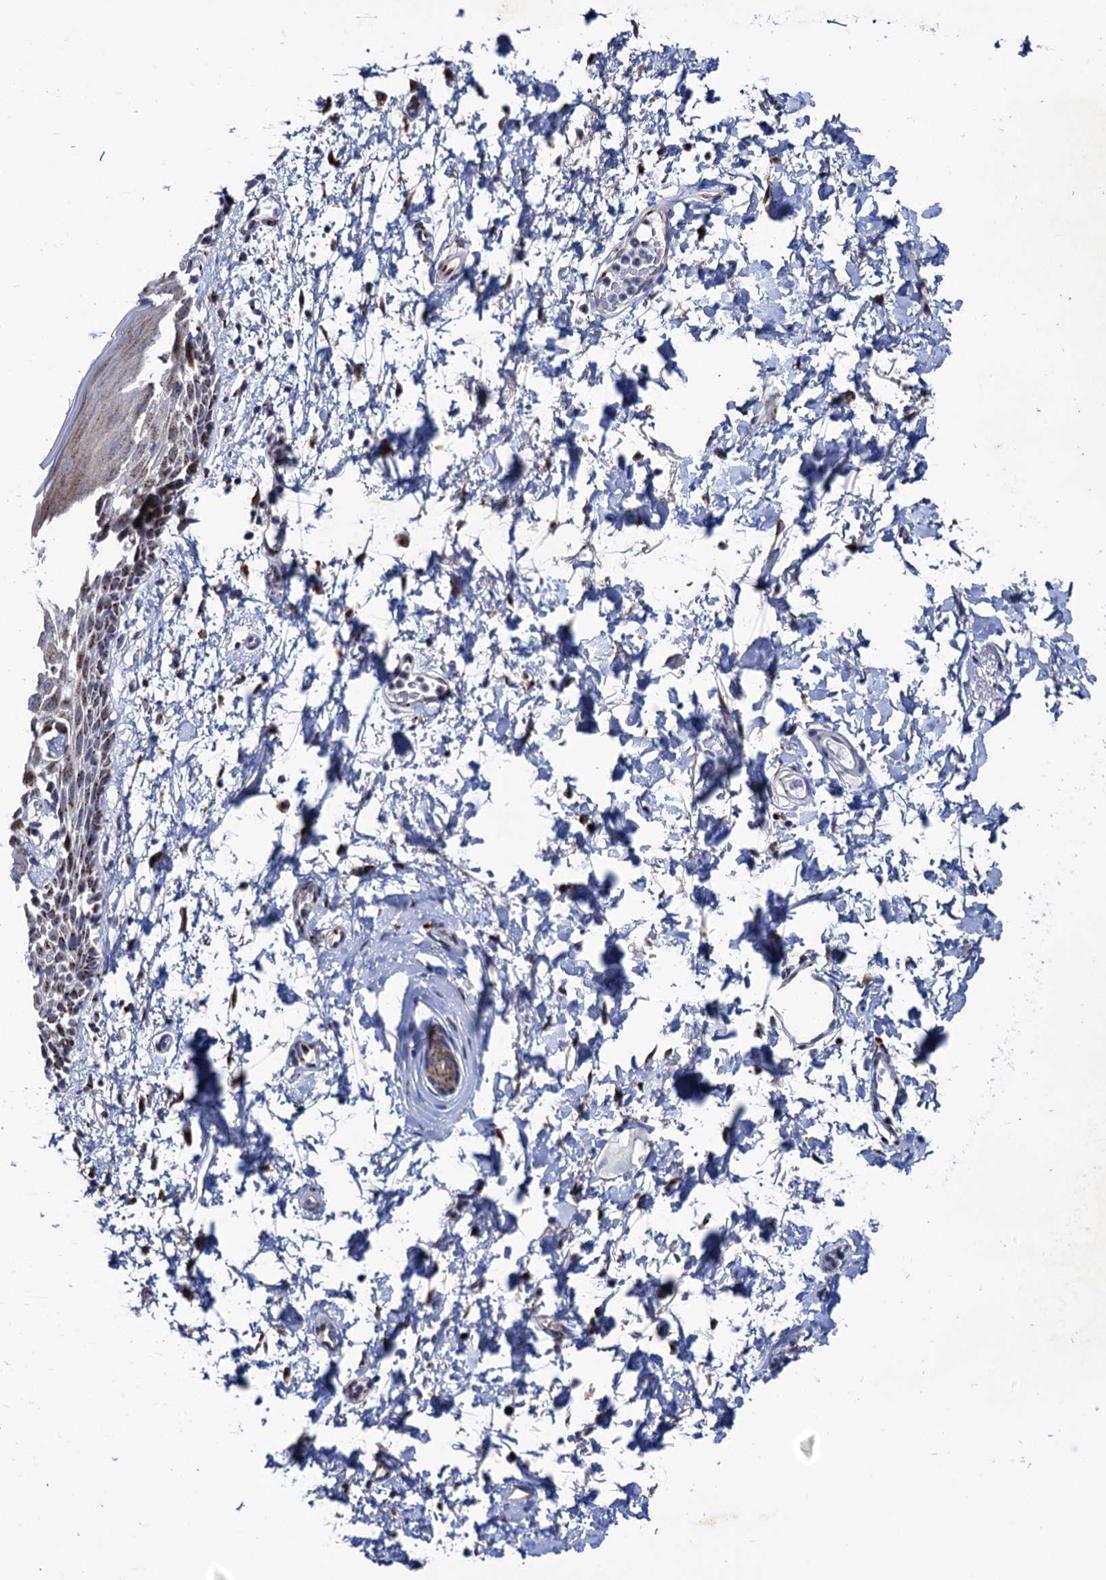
{"staining": {"intensity": "moderate", "quantity": "25%-75%", "location": "cytoplasmic/membranous"}, "tissue": "skin", "cell_type": "Epidermal cells", "image_type": "normal", "snomed": [{"axis": "morphology", "description": "Normal tissue, NOS"}, {"axis": "topography", "description": "Vulva"}], "caption": "A brown stain shows moderate cytoplasmic/membranous expression of a protein in epidermal cells of unremarkable skin. (Brightfield microscopy of DAB IHC at high magnification).", "gene": "THAP2", "patient": {"sex": "female", "age": 68}}